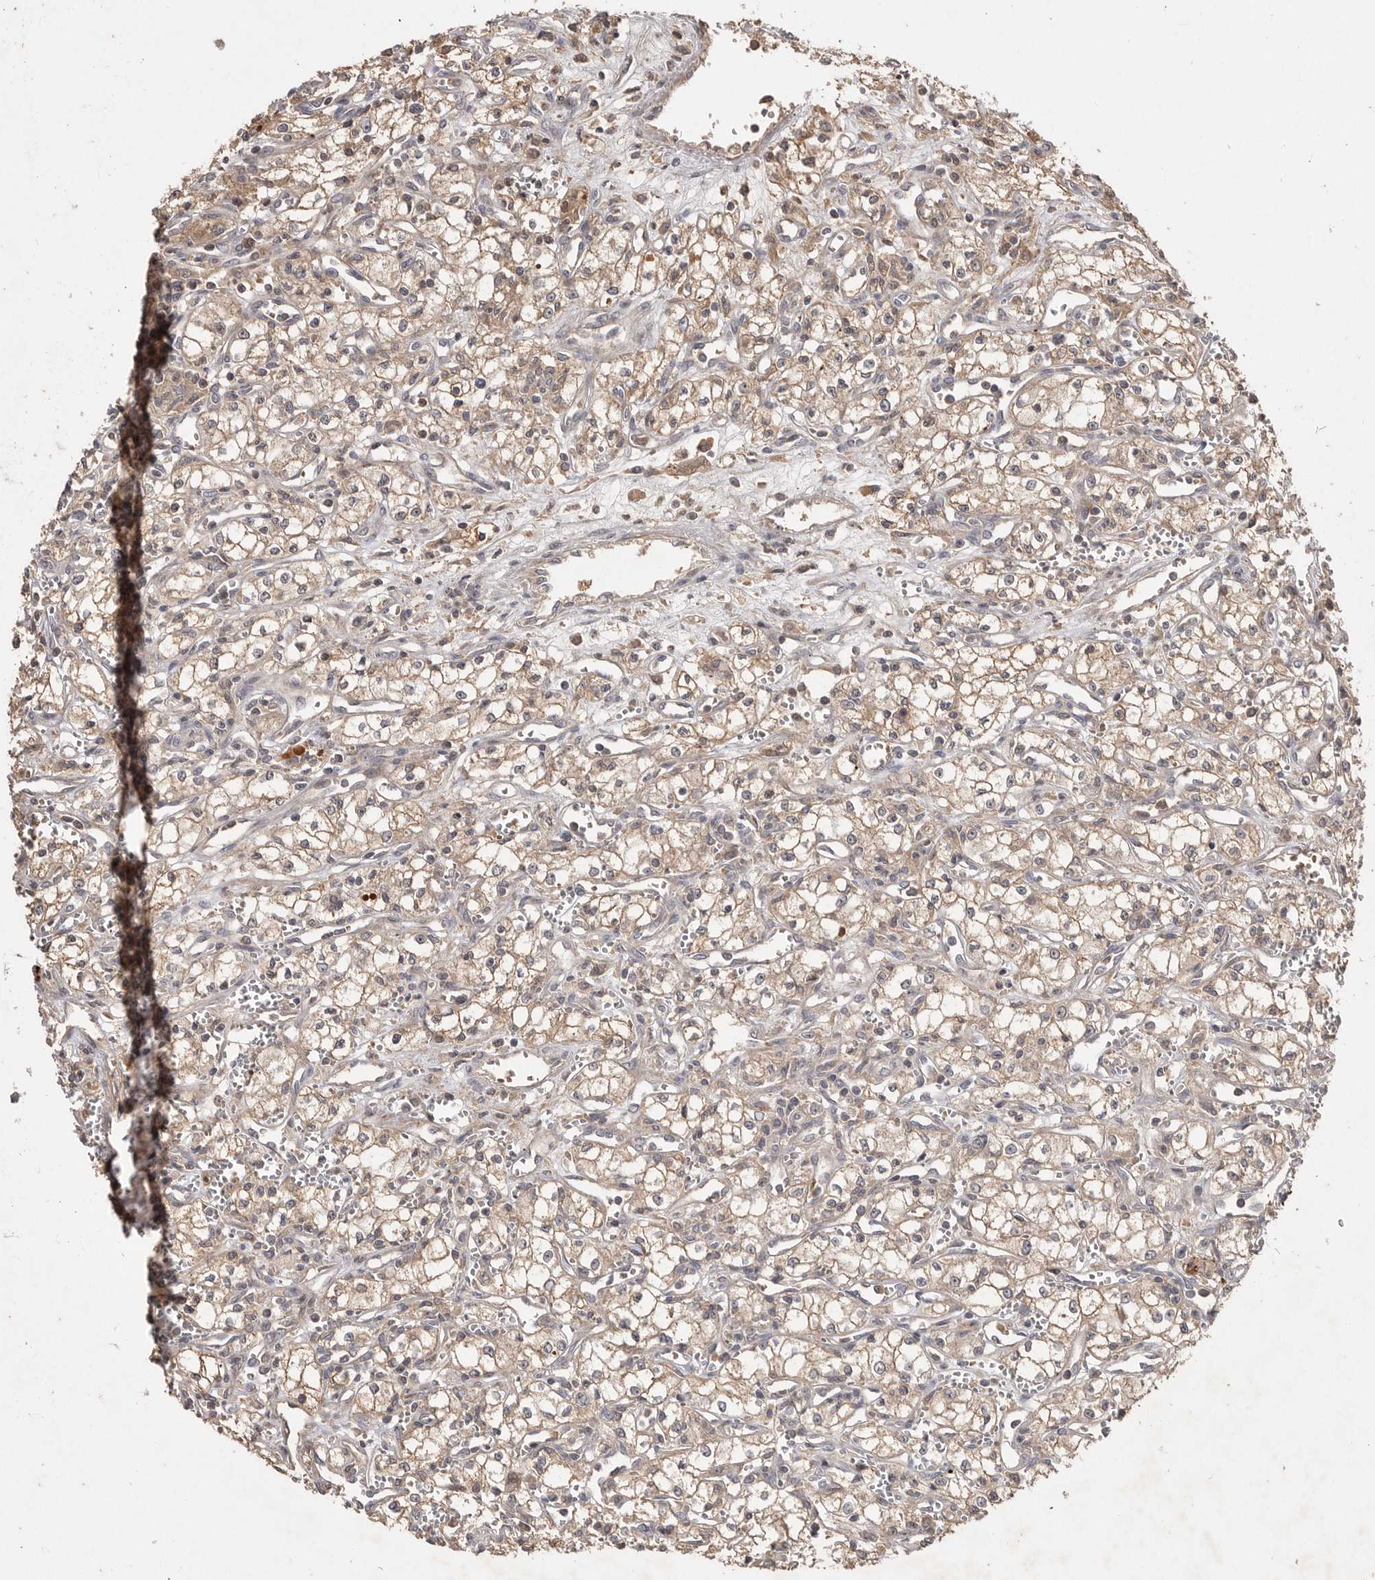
{"staining": {"intensity": "weak", "quantity": "25%-75%", "location": "cytoplasmic/membranous"}, "tissue": "renal cancer", "cell_type": "Tumor cells", "image_type": "cancer", "snomed": [{"axis": "morphology", "description": "Adenocarcinoma, NOS"}, {"axis": "topography", "description": "Kidney"}], "caption": "Approximately 25%-75% of tumor cells in human renal cancer (adenocarcinoma) reveal weak cytoplasmic/membranous protein expression as visualized by brown immunohistochemical staining.", "gene": "VN1R4", "patient": {"sex": "male", "age": 59}}